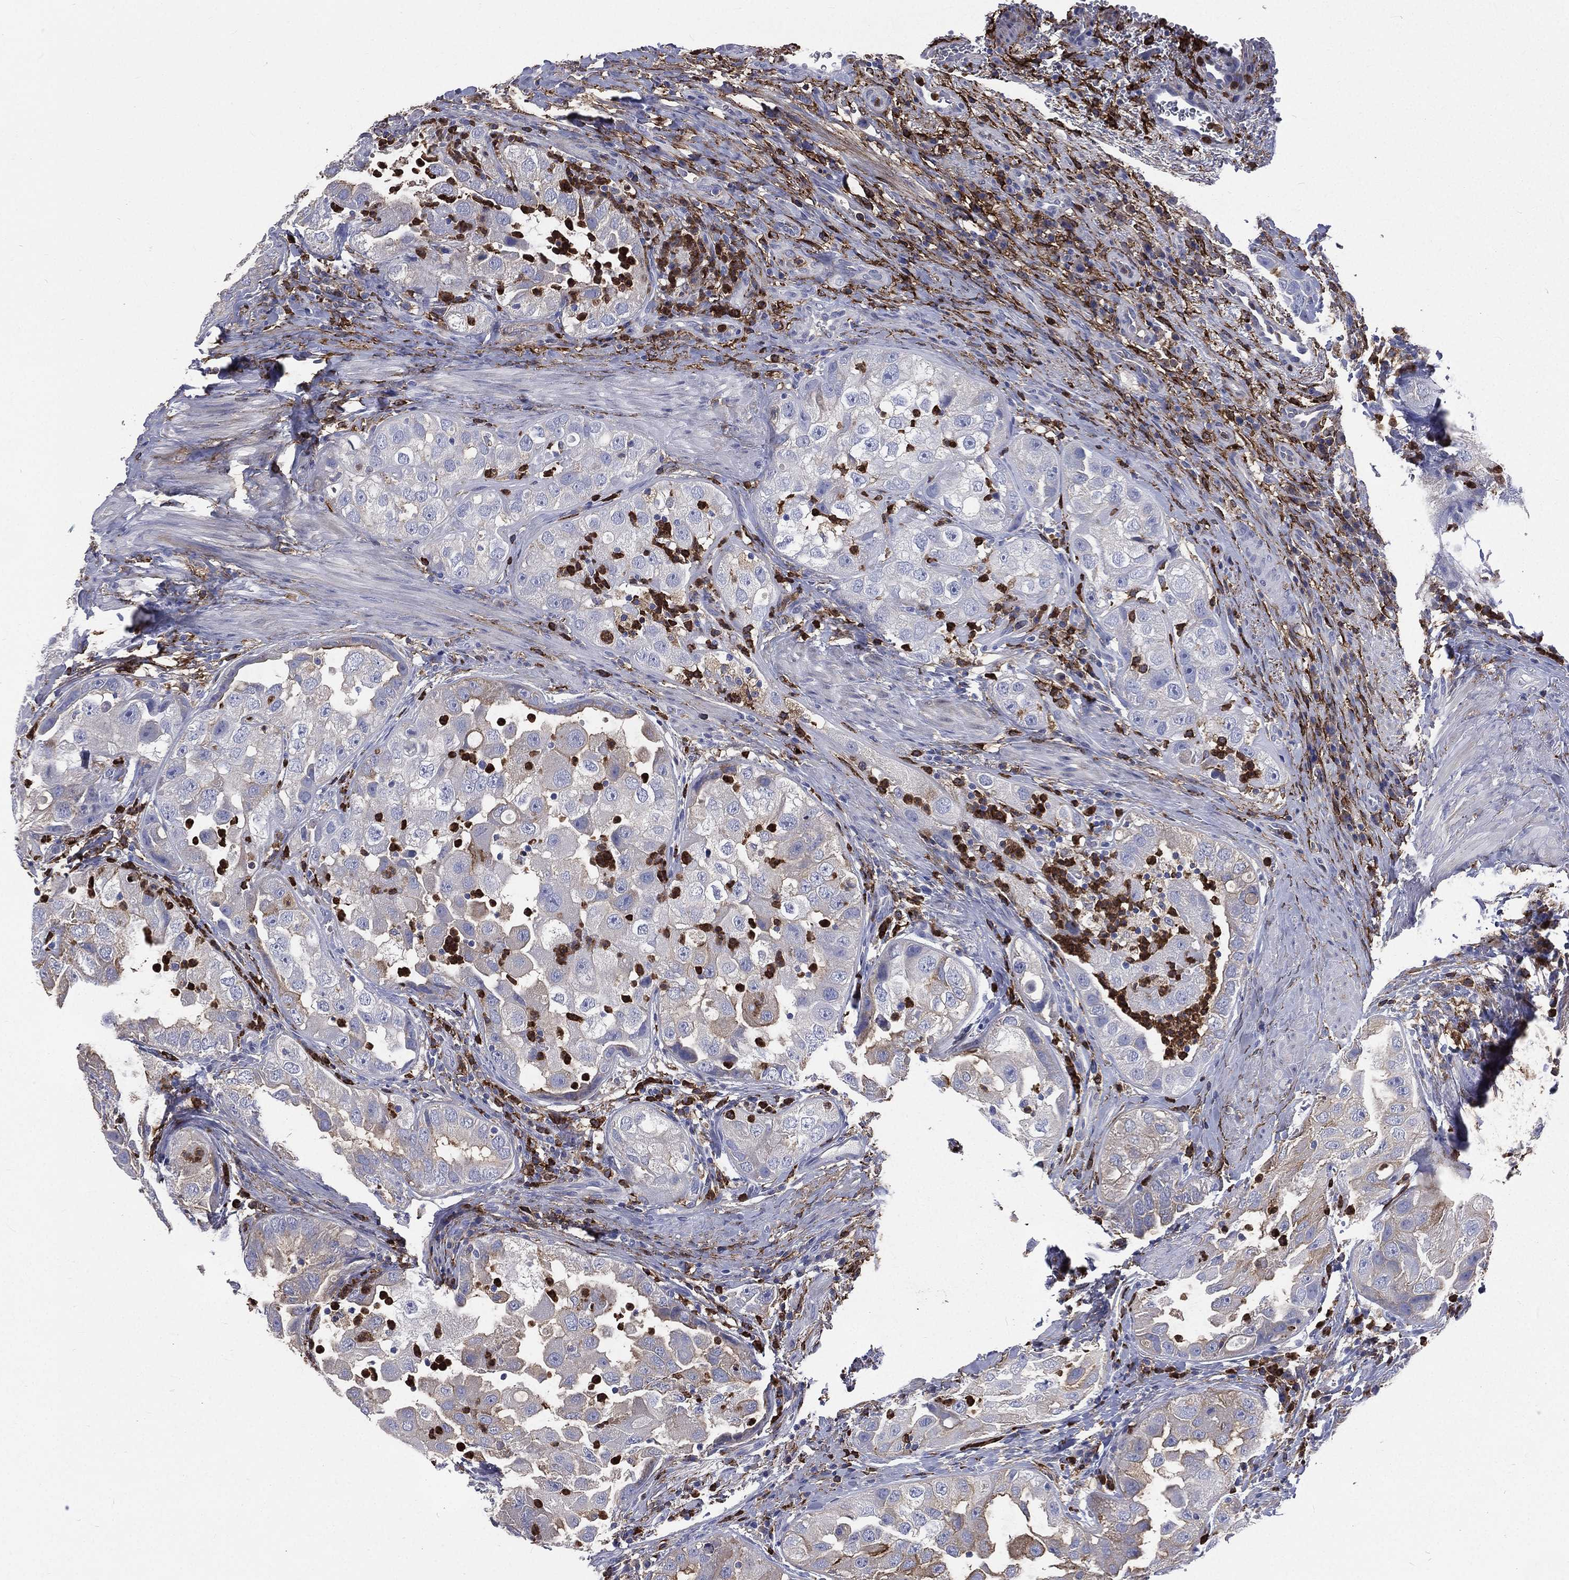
{"staining": {"intensity": "moderate", "quantity": "<25%", "location": "cytoplasmic/membranous"}, "tissue": "urothelial cancer", "cell_type": "Tumor cells", "image_type": "cancer", "snomed": [{"axis": "morphology", "description": "Urothelial carcinoma, High grade"}, {"axis": "topography", "description": "Urinary bladder"}], "caption": "The image demonstrates staining of urothelial cancer, revealing moderate cytoplasmic/membranous protein expression (brown color) within tumor cells.", "gene": "BASP1", "patient": {"sex": "female", "age": 41}}